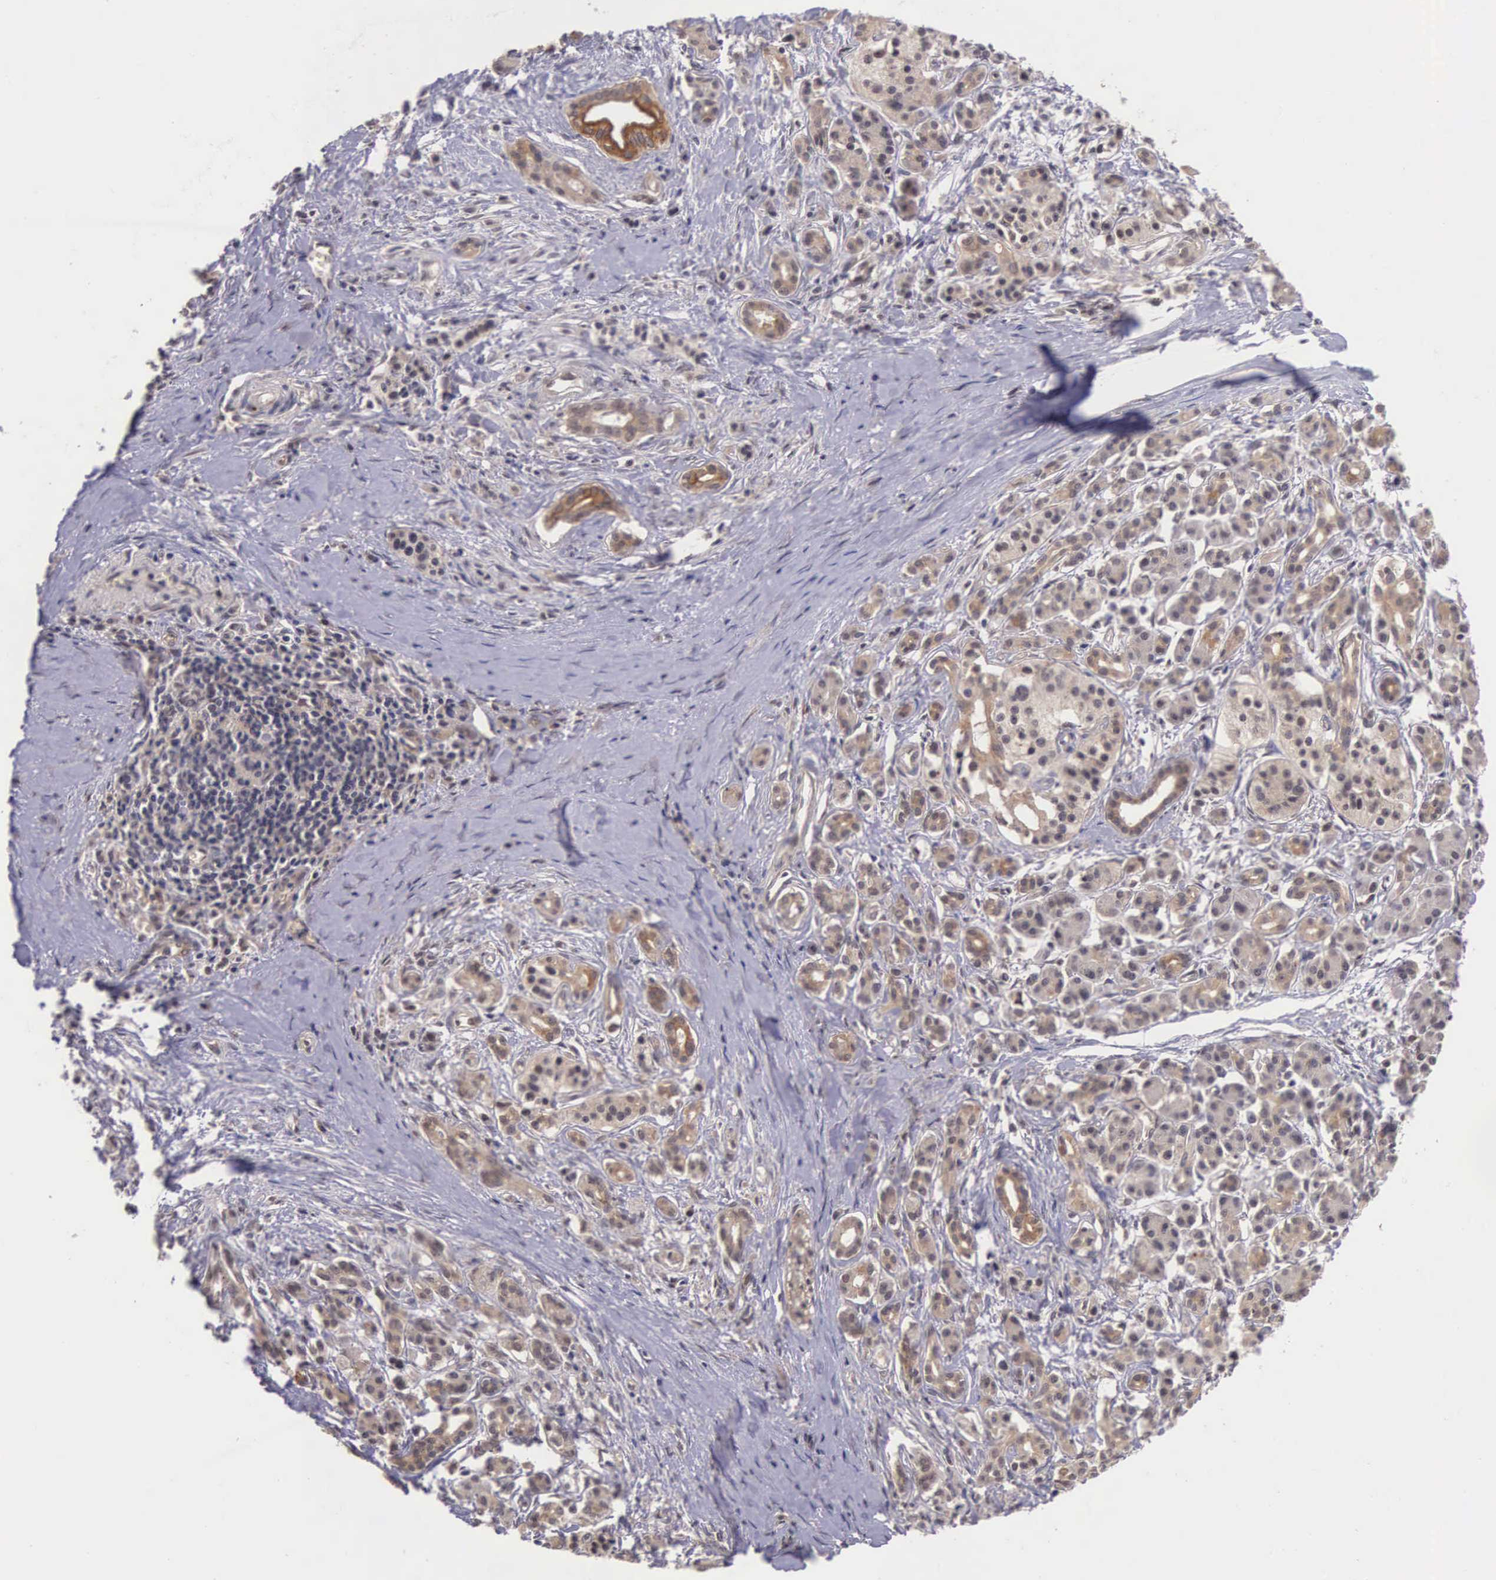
{"staining": {"intensity": "moderate", "quantity": ">75%", "location": "cytoplasmic/membranous"}, "tissue": "pancreatic cancer", "cell_type": "Tumor cells", "image_type": "cancer", "snomed": [{"axis": "morphology", "description": "Adenocarcinoma, NOS"}, {"axis": "topography", "description": "Pancreas"}], "caption": "The micrograph reveals immunohistochemical staining of pancreatic cancer (adenocarcinoma). There is moderate cytoplasmic/membranous staining is identified in about >75% of tumor cells. The protein is shown in brown color, while the nuclei are stained blue.", "gene": "VASH1", "patient": {"sex": "male", "age": 59}}